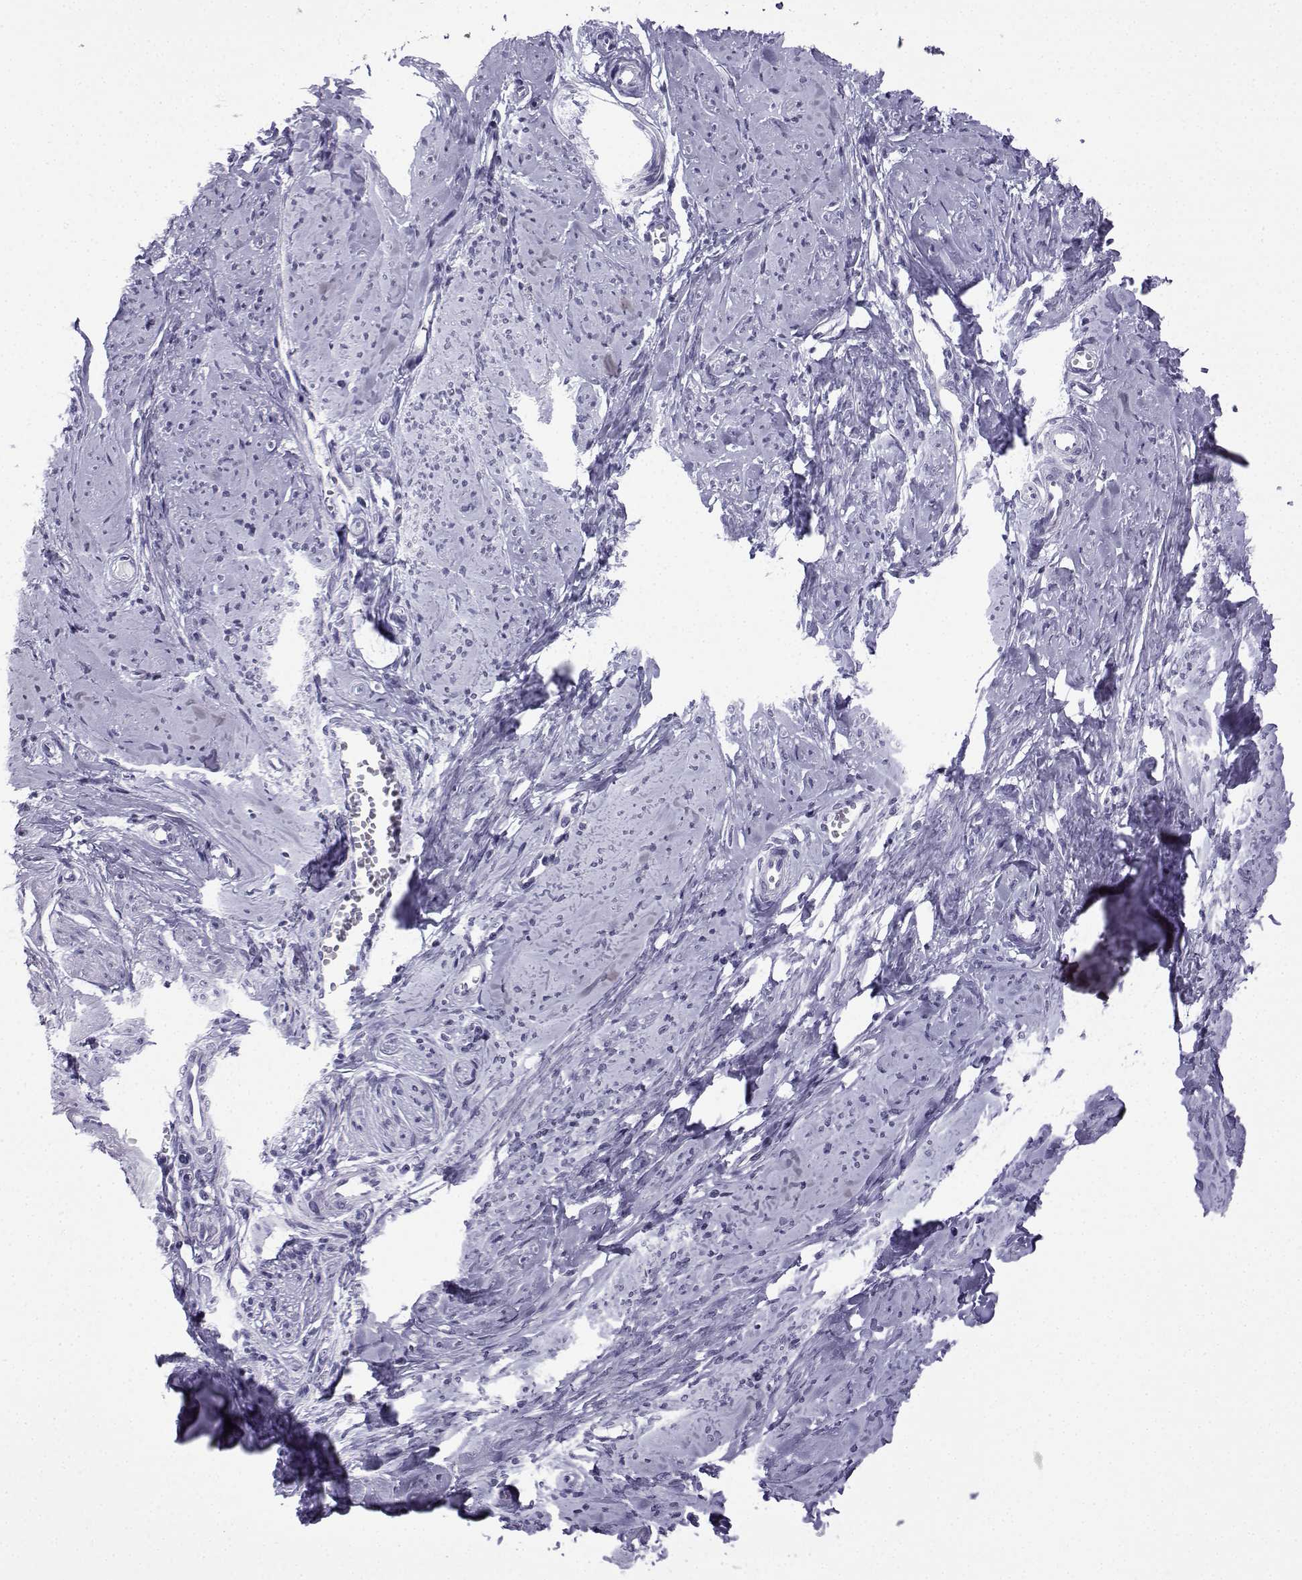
{"staining": {"intensity": "negative", "quantity": "none", "location": "none"}, "tissue": "smooth muscle", "cell_type": "Smooth muscle cells", "image_type": "normal", "snomed": [{"axis": "morphology", "description": "Normal tissue, NOS"}, {"axis": "topography", "description": "Smooth muscle"}], "caption": "Protein analysis of unremarkable smooth muscle reveals no significant positivity in smooth muscle cells.", "gene": "MRGBP", "patient": {"sex": "female", "age": 48}}